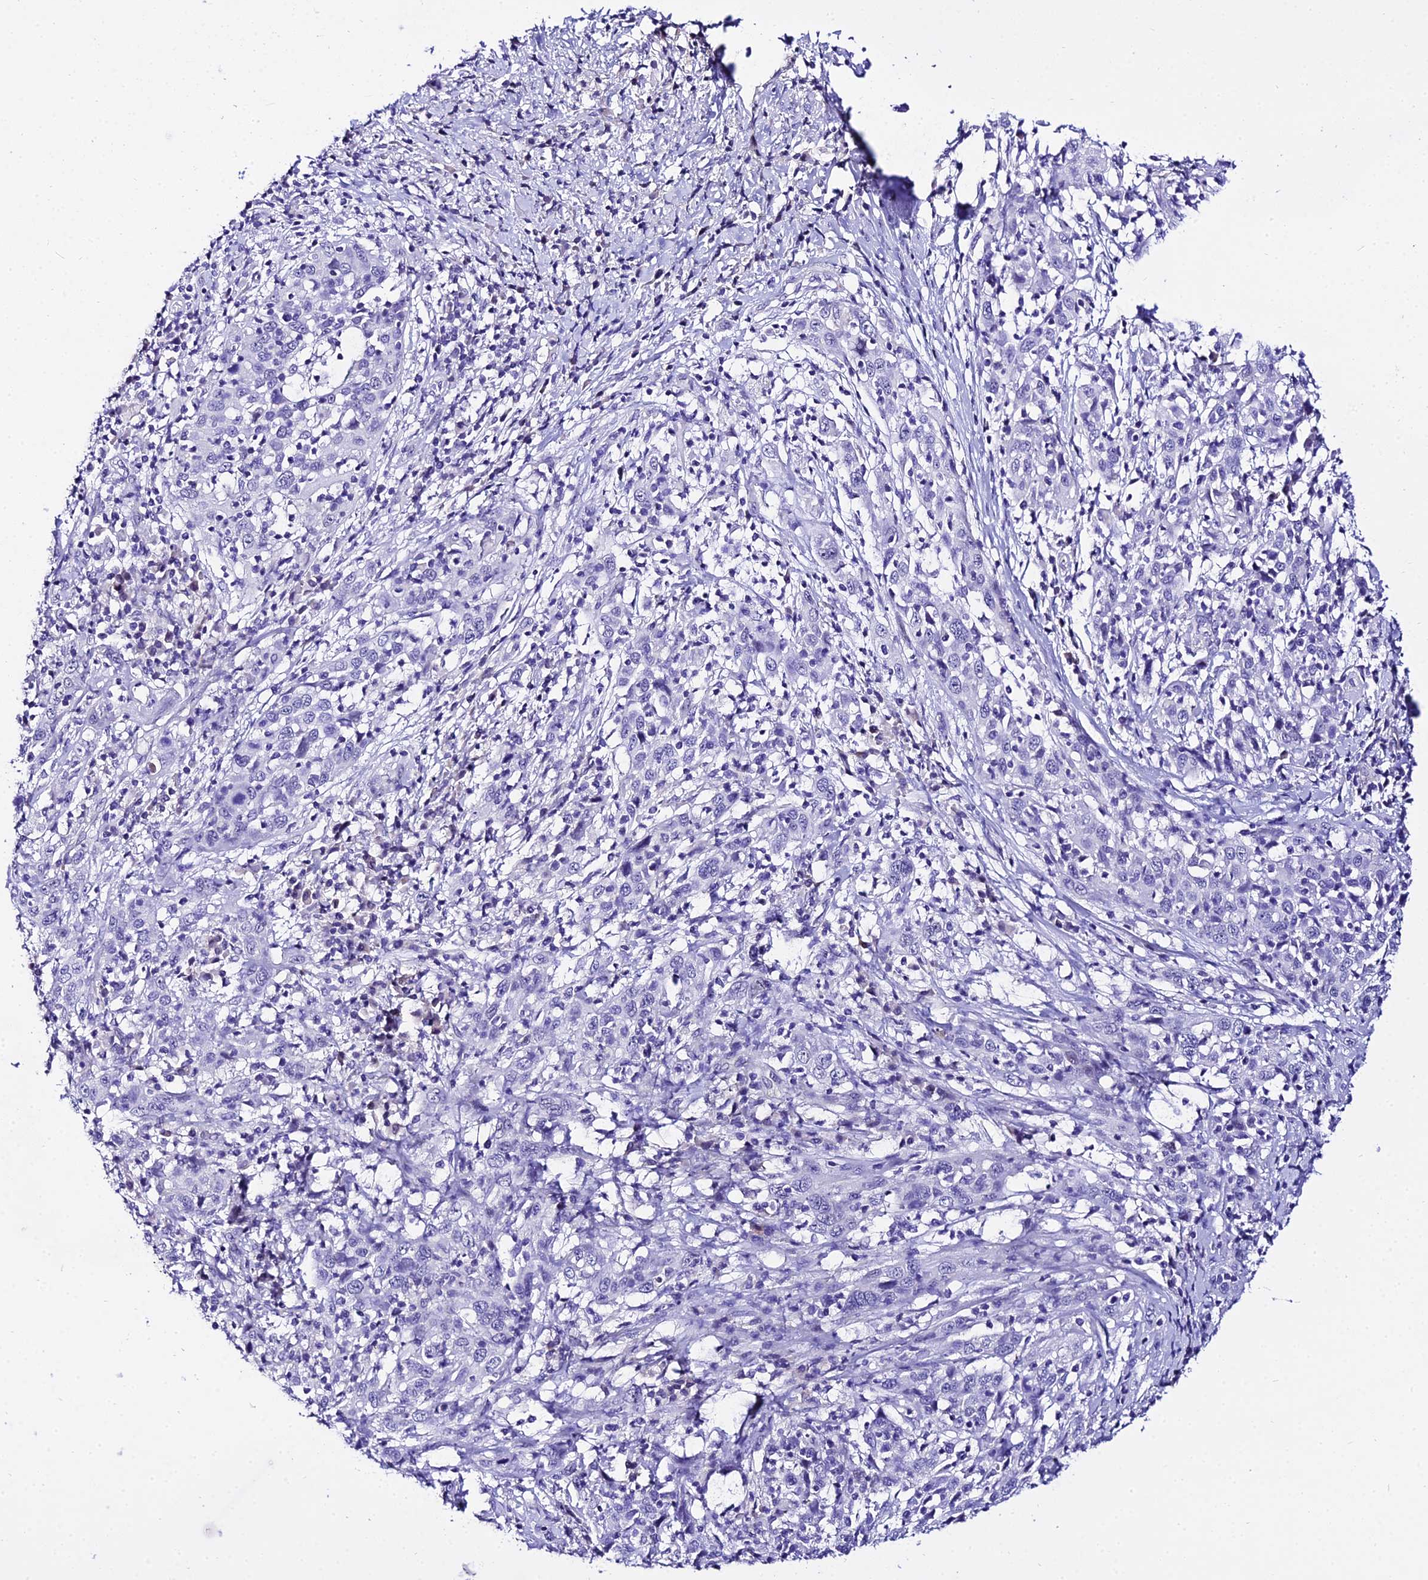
{"staining": {"intensity": "negative", "quantity": "none", "location": "none"}, "tissue": "cervical cancer", "cell_type": "Tumor cells", "image_type": "cancer", "snomed": [{"axis": "morphology", "description": "Squamous cell carcinoma, NOS"}, {"axis": "topography", "description": "Cervix"}], "caption": "Tumor cells show no significant expression in cervical cancer (squamous cell carcinoma). Brightfield microscopy of immunohistochemistry (IHC) stained with DAB (3,3'-diaminobenzidine) (brown) and hematoxylin (blue), captured at high magnification.", "gene": "DEFB106A", "patient": {"sex": "female", "age": 46}}